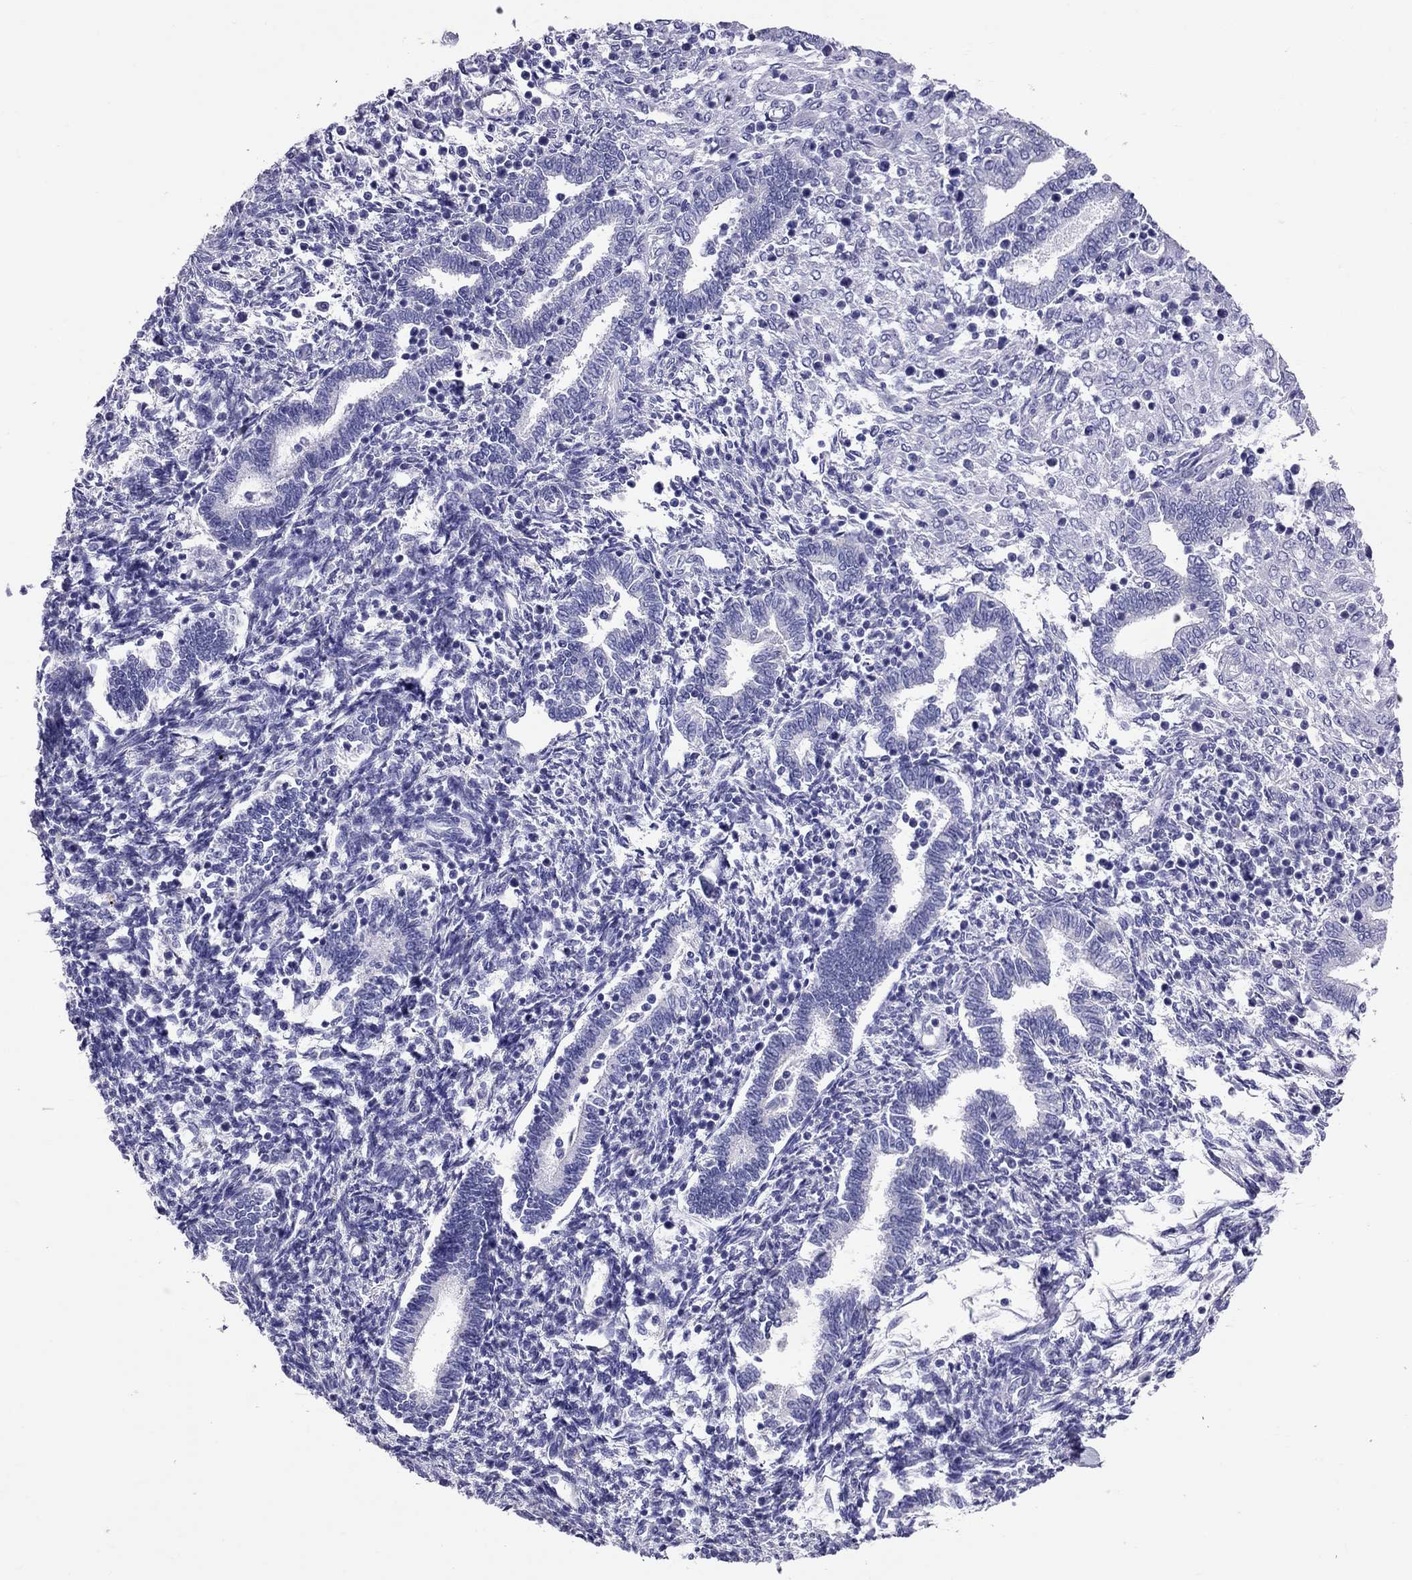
{"staining": {"intensity": "negative", "quantity": "none", "location": "none"}, "tissue": "endometrium", "cell_type": "Cells in endometrial stroma", "image_type": "normal", "snomed": [{"axis": "morphology", "description": "Normal tissue, NOS"}, {"axis": "topography", "description": "Endometrium"}], "caption": "The immunohistochemistry histopathology image has no significant staining in cells in endometrial stroma of endometrium.", "gene": "TTLL13", "patient": {"sex": "female", "age": 42}}